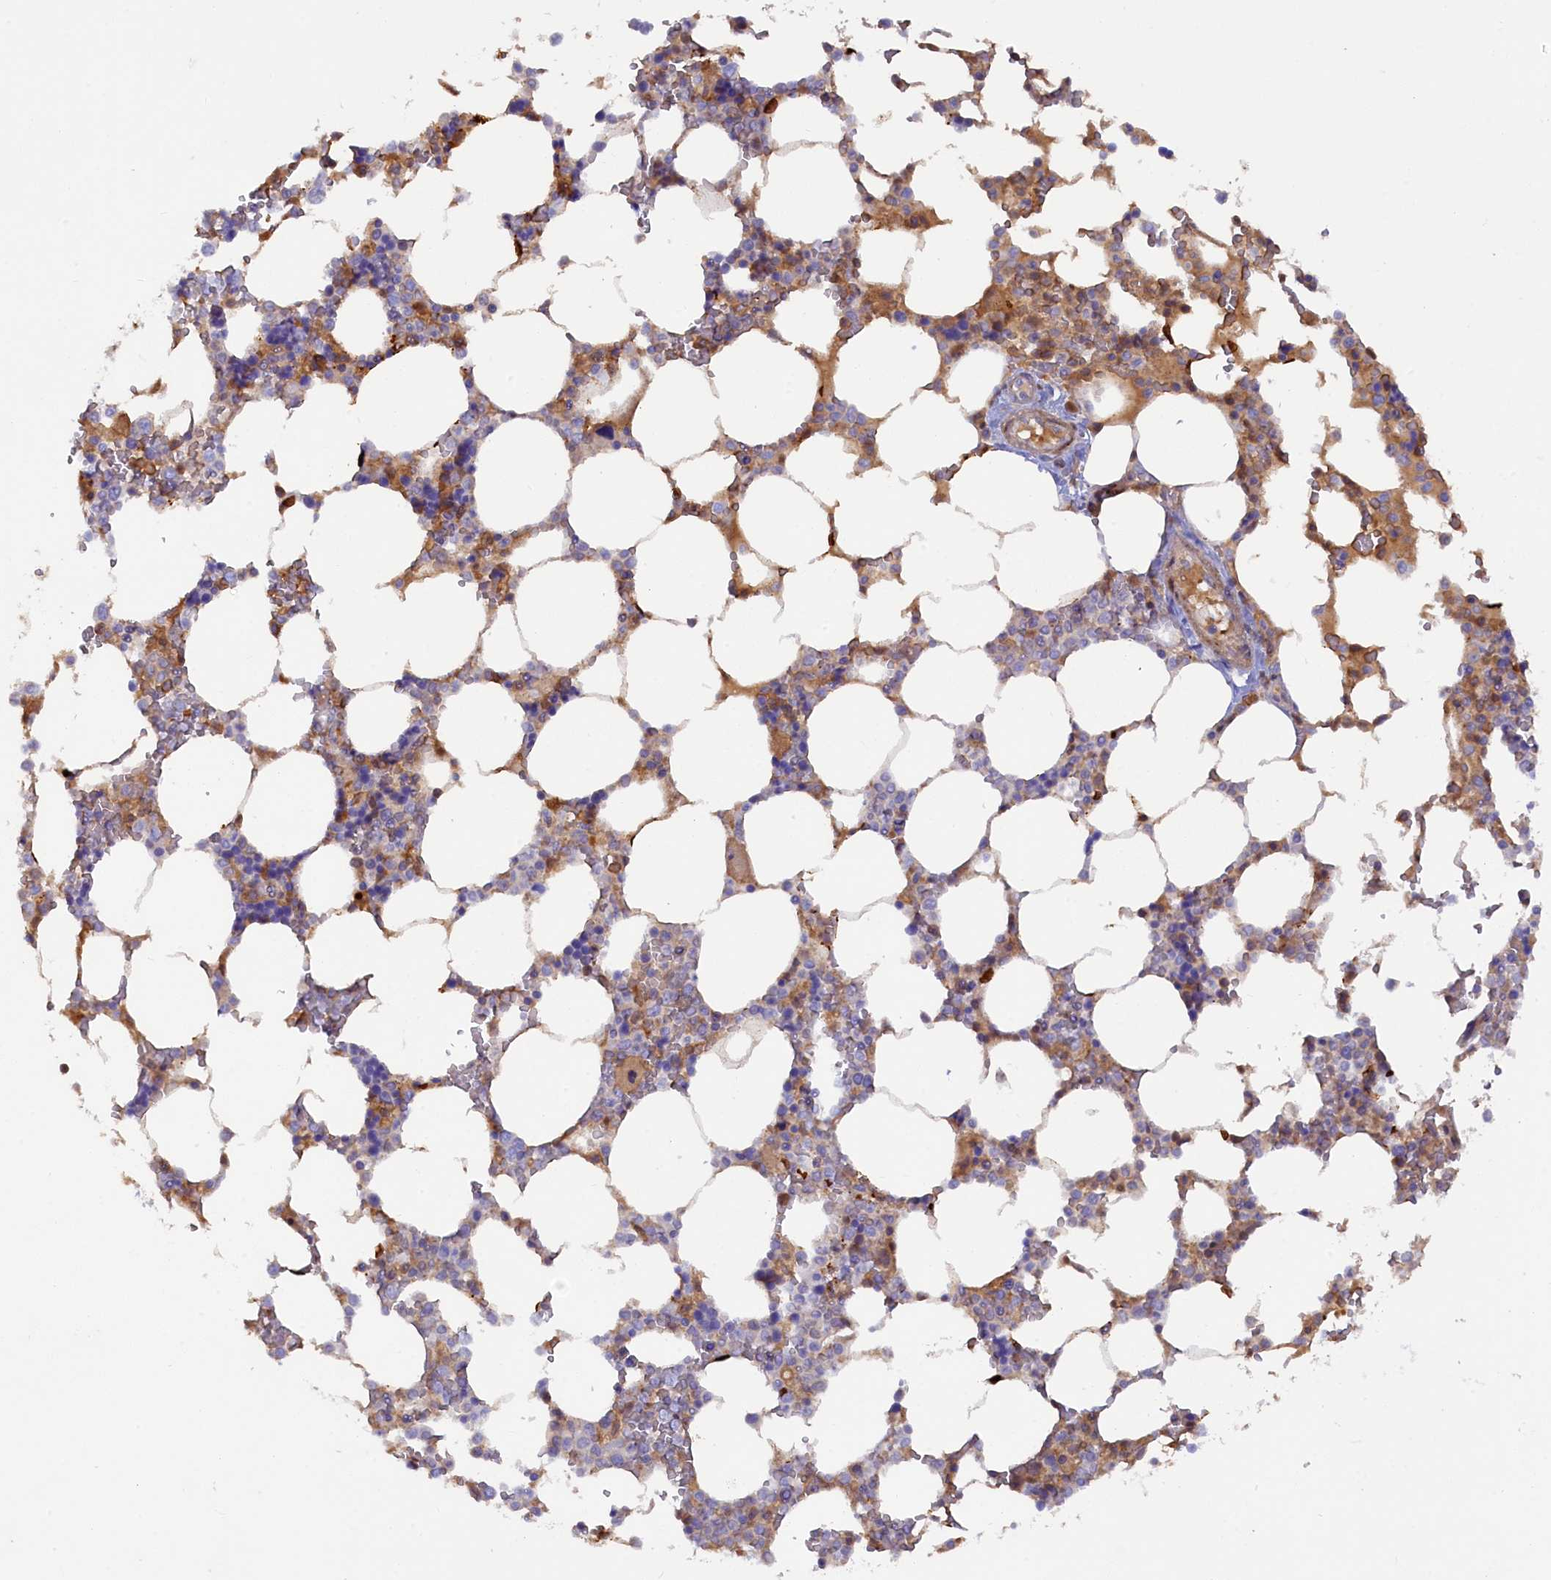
{"staining": {"intensity": "moderate", "quantity": "25%-75%", "location": "cytoplasmic/membranous"}, "tissue": "bone marrow", "cell_type": "Hematopoietic cells", "image_type": "normal", "snomed": [{"axis": "morphology", "description": "Normal tissue, NOS"}, {"axis": "topography", "description": "Bone marrow"}], "caption": "High-power microscopy captured an immunohistochemistry photomicrograph of unremarkable bone marrow, revealing moderate cytoplasmic/membranous expression in approximately 25%-75% of hematopoietic cells.", "gene": "POGLUT3", "patient": {"sex": "male", "age": 64}}